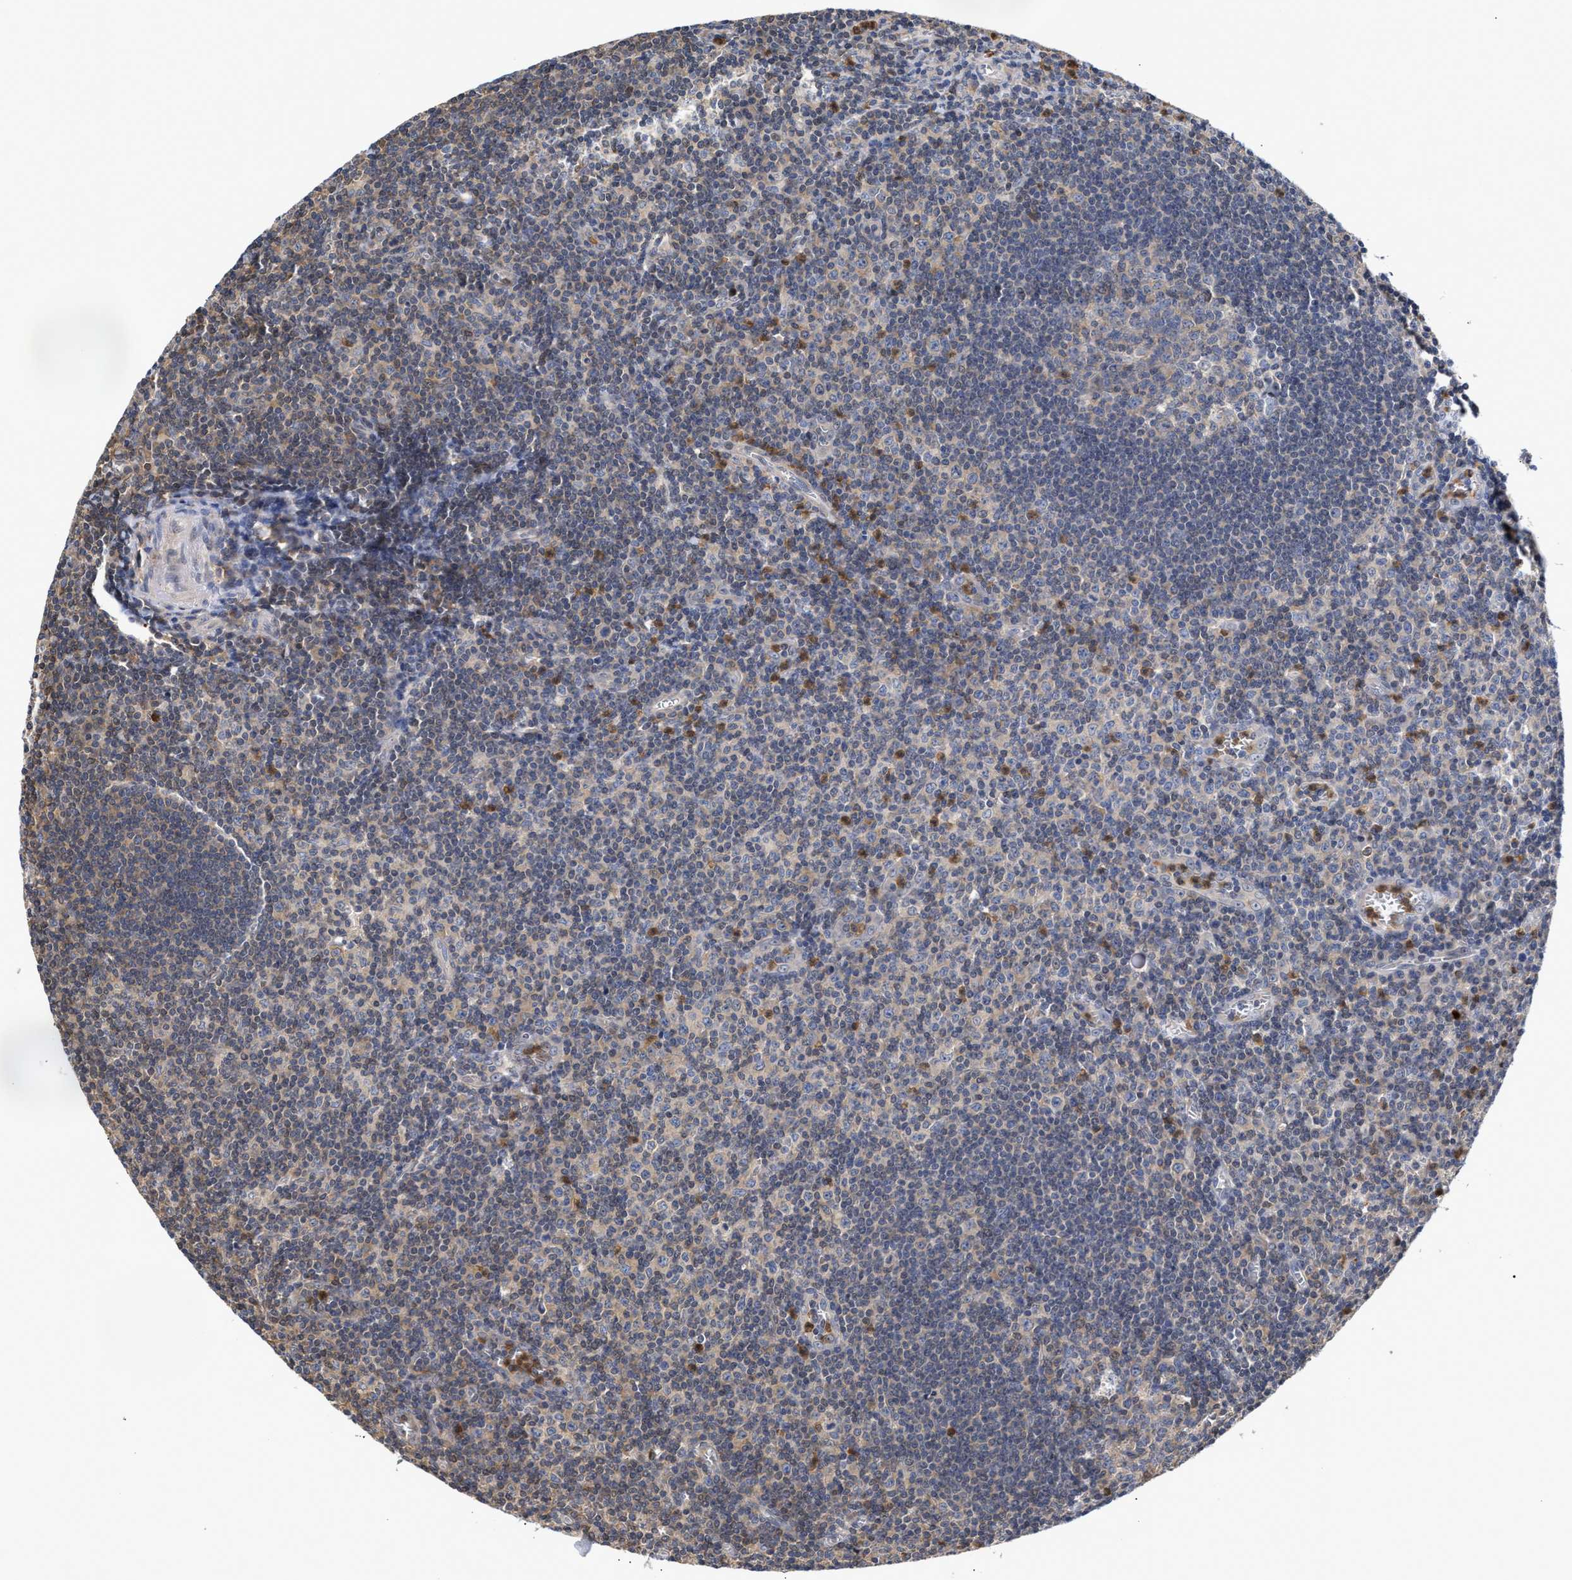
{"staining": {"intensity": "moderate", "quantity": "25%-75%", "location": "cytoplasmic/membranous"}, "tissue": "tonsil", "cell_type": "Germinal center cells", "image_type": "normal", "snomed": [{"axis": "morphology", "description": "Normal tissue, NOS"}, {"axis": "topography", "description": "Tonsil"}], "caption": "This histopathology image reveals unremarkable tonsil stained with IHC to label a protein in brown. The cytoplasmic/membranous of germinal center cells show moderate positivity for the protein. Nuclei are counter-stained blue.", "gene": "KLHDC1", "patient": {"sex": "male", "age": 37}}